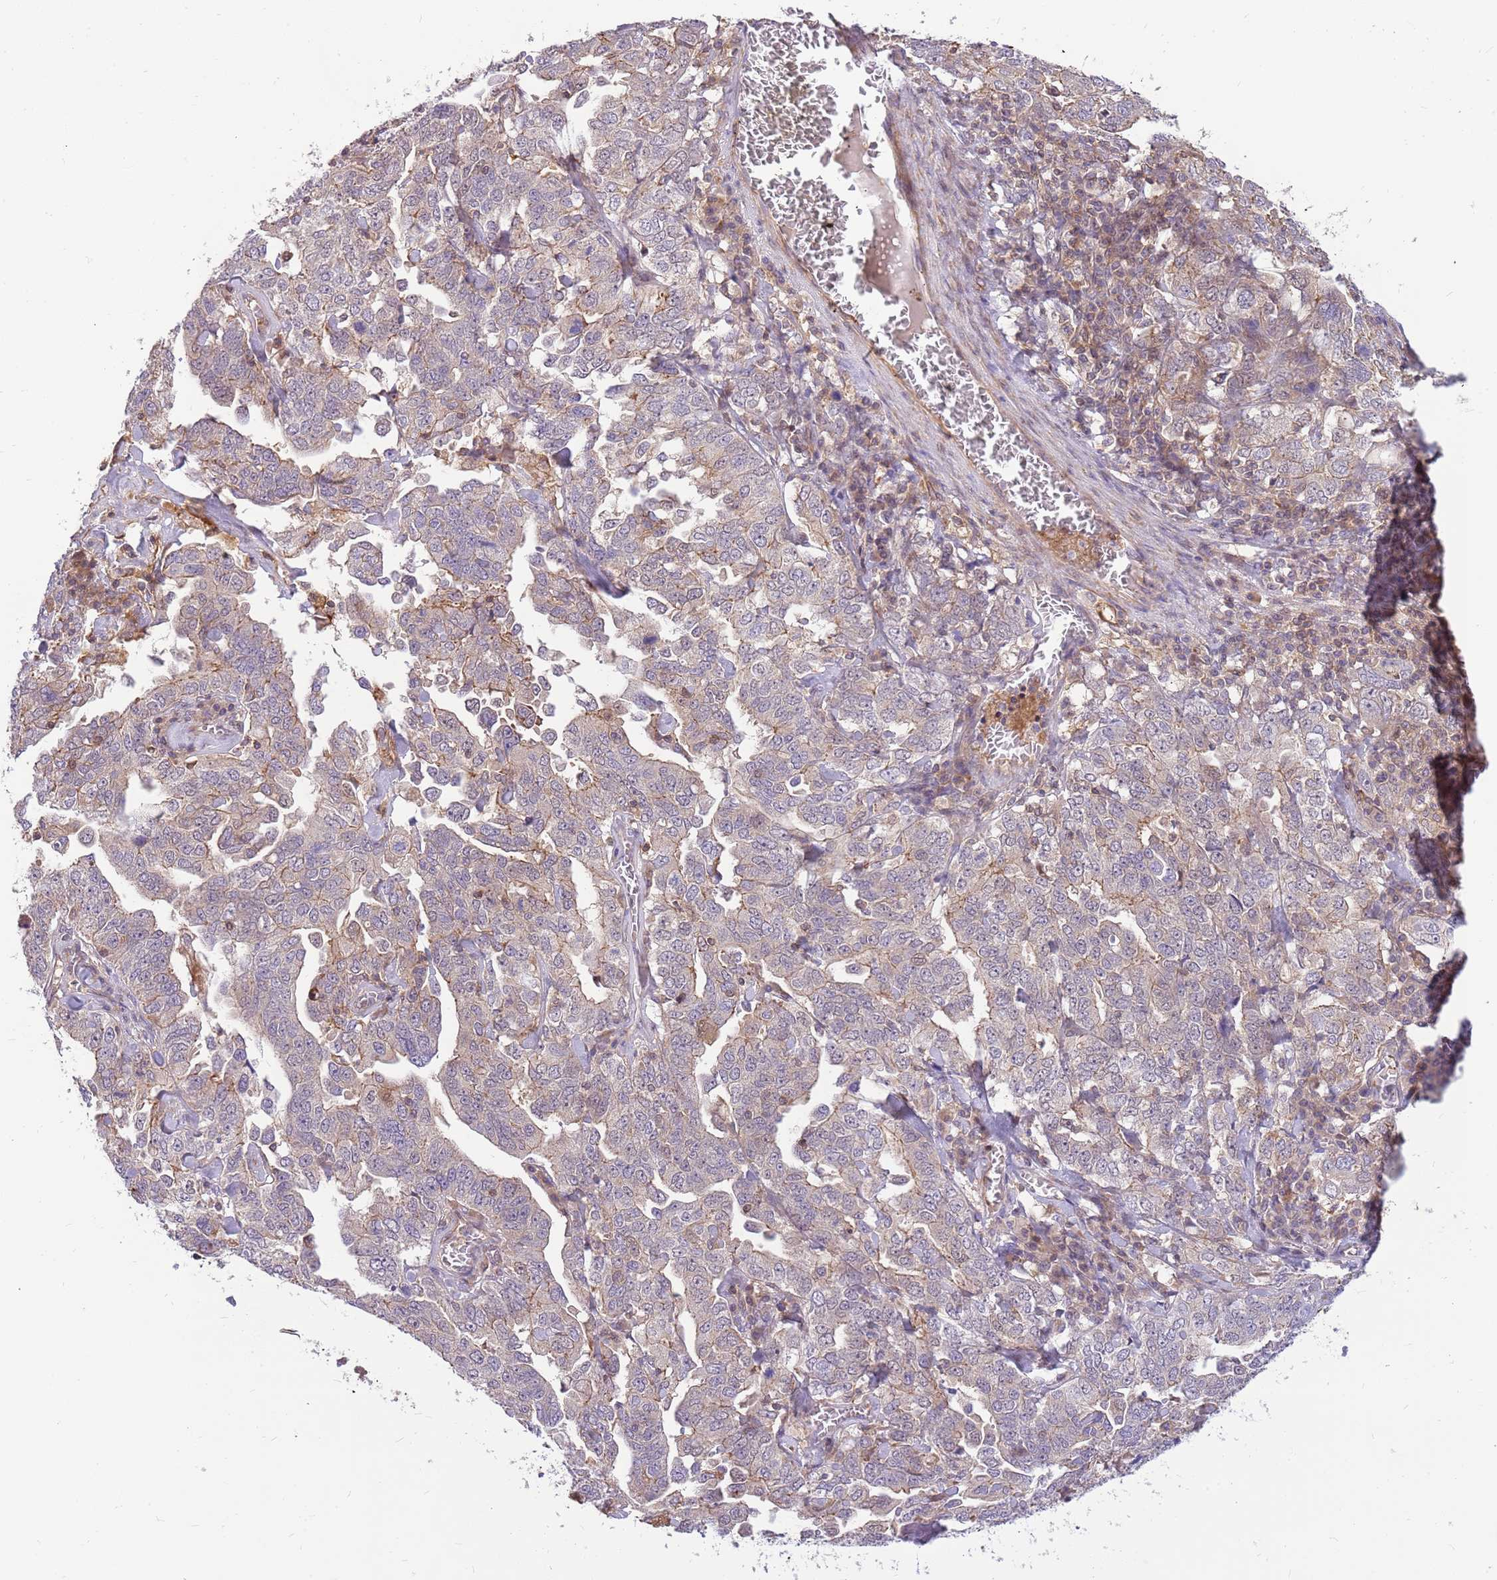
{"staining": {"intensity": "weak", "quantity": "<25%", "location": "cytoplasmic/membranous"}, "tissue": "ovarian cancer", "cell_type": "Tumor cells", "image_type": "cancer", "snomed": [{"axis": "morphology", "description": "Carcinoma, endometroid"}, {"axis": "topography", "description": "Ovary"}], "caption": "IHC of human ovarian cancer shows no positivity in tumor cells.", "gene": "MVD", "patient": {"sex": "female", "age": 62}}